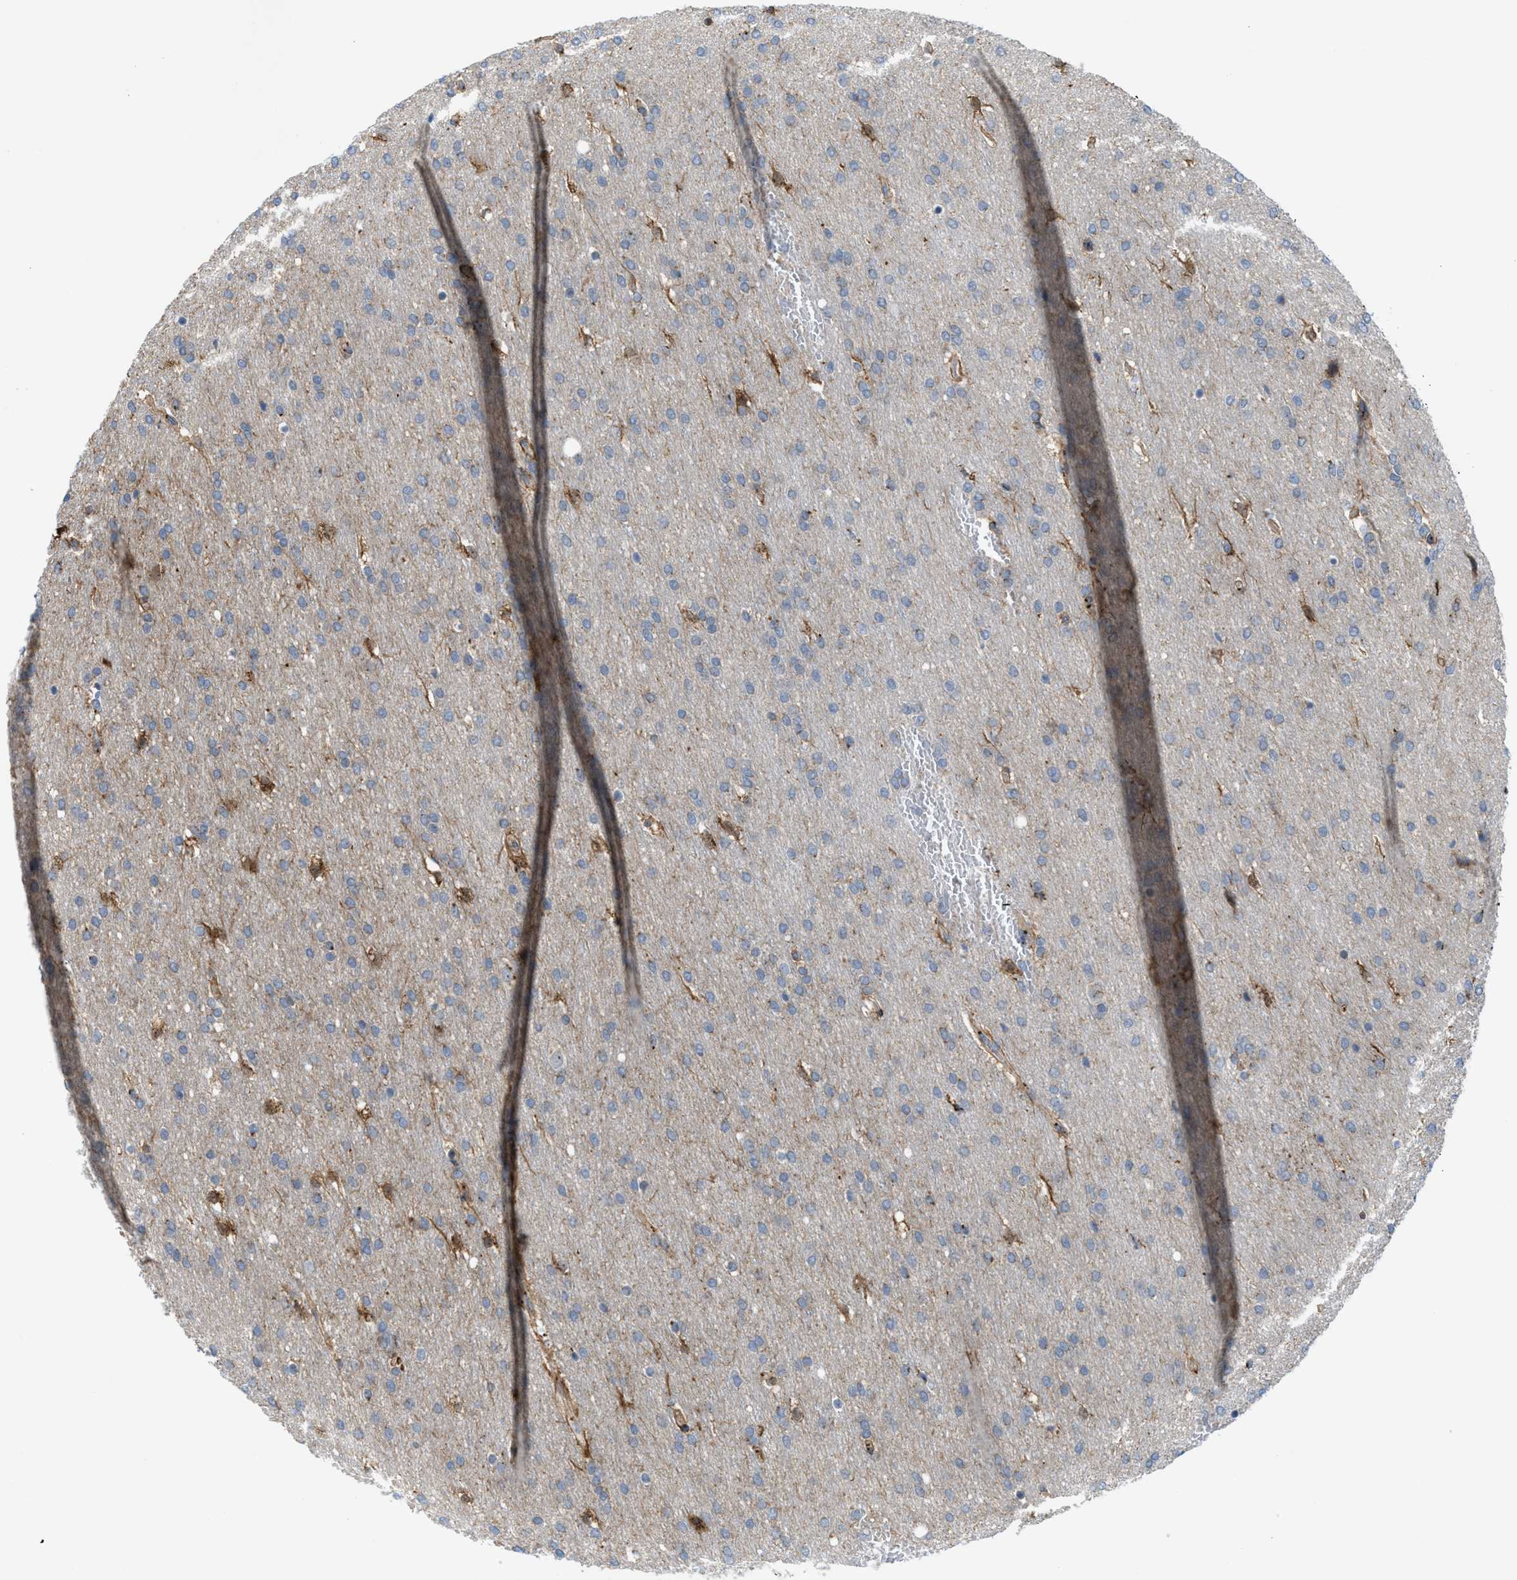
{"staining": {"intensity": "moderate", "quantity": "<25%", "location": "cytoplasmic/membranous"}, "tissue": "glioma", "cell_type": "Tumor cells", "image_type": "cancer", "snomed": [{"axis": "morphology", "description": "Glioma, malignant, Low grade"}, {"axis": "topography", "description": "Brain"}], "caption": "About <25% of tumor cells in human malignant glioma (low-grade) exhibit moderate cytoplasmic/membranous protein positivity as visualized by brown immunohistochemical staining.", "gene": "SLC38A10", "patient": {"sex": "female", "age": 37}}